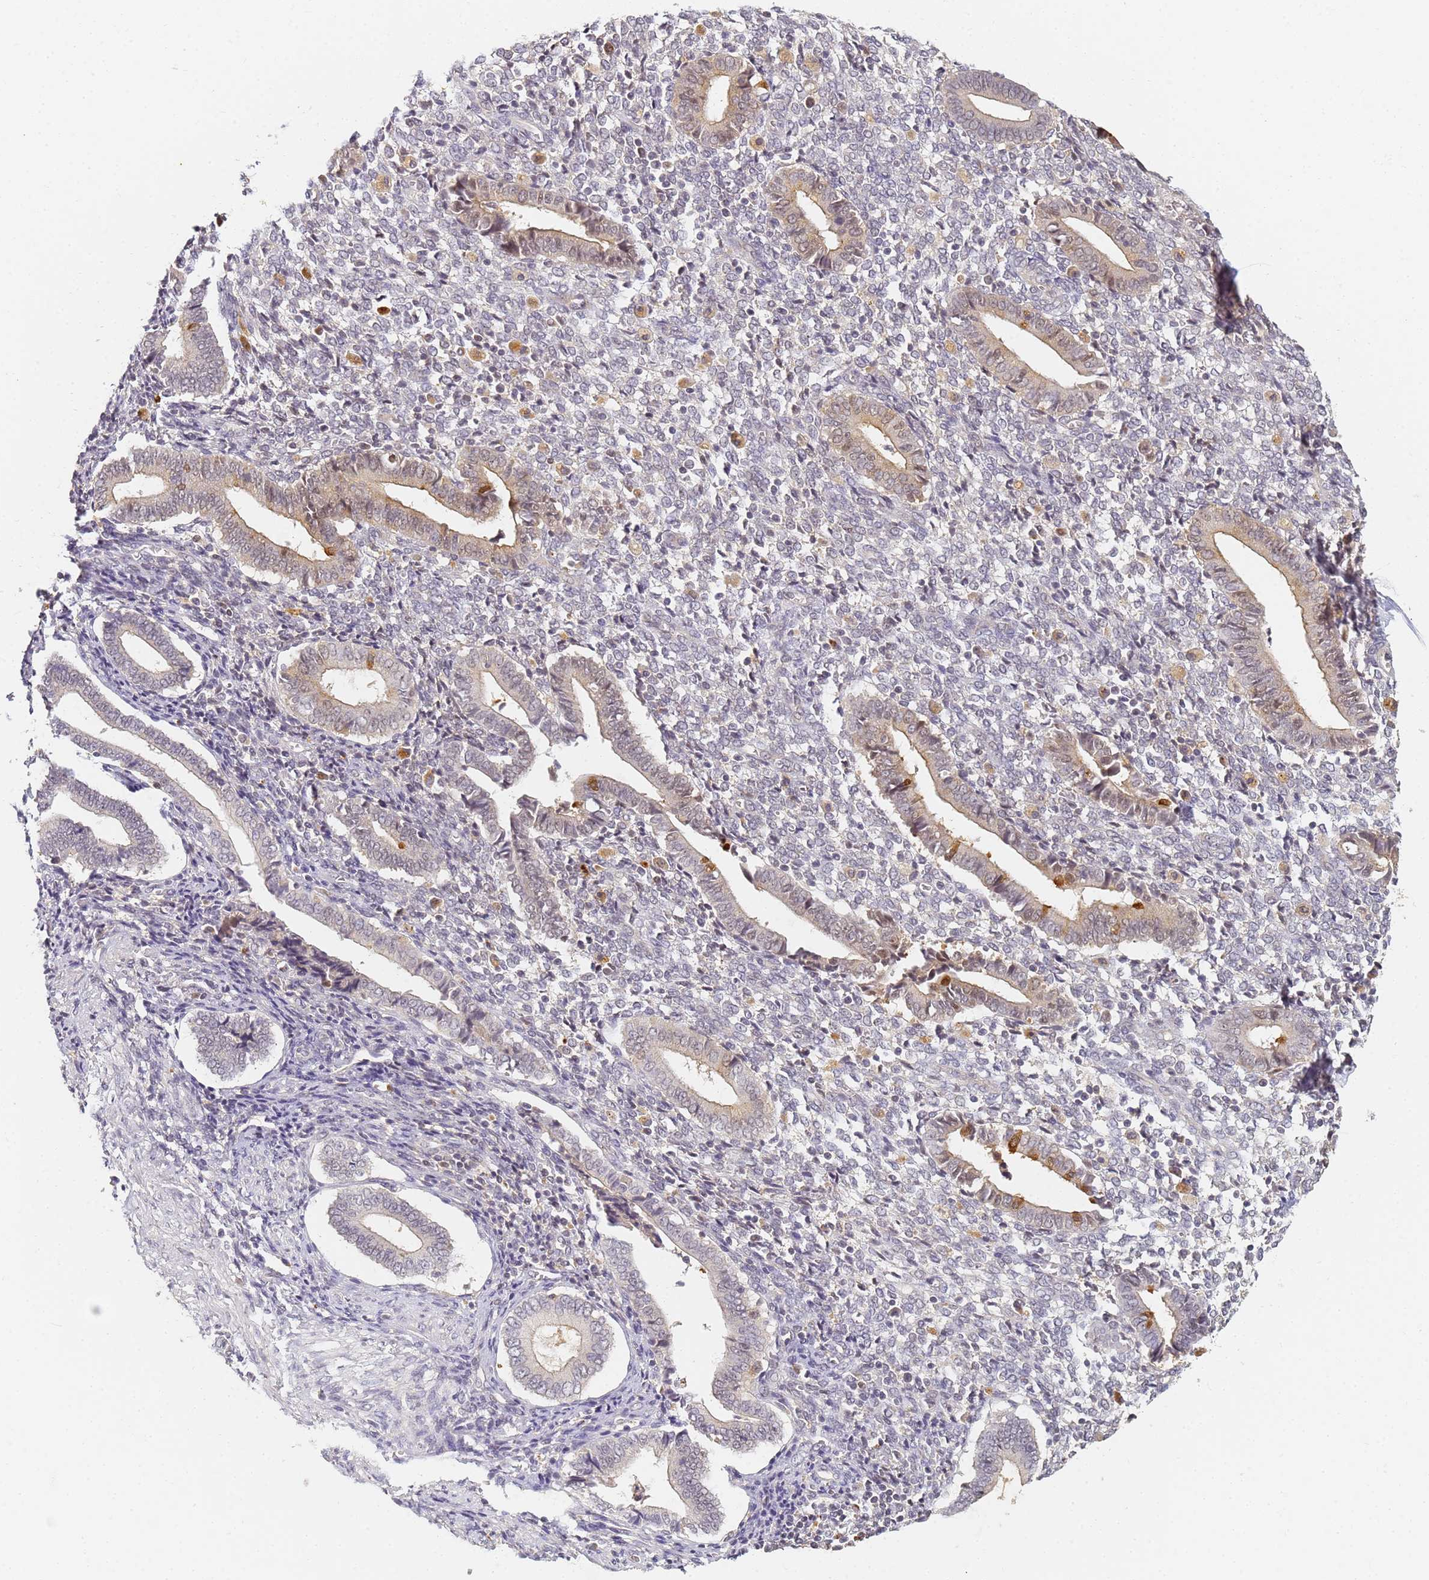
{"staining": {"intensity": "negative", "quantity": "none", "location": "none"}, "tissue": "endometrium", "cell_type": "Cells in endometrial stroma", "image_type": "normal", "snomed": [{"axis": "morphology", "description": "Normal tissue, NOS"}, {"axis": "topography", "description": "Other"}, {"axis": "topography", "description": "Endometrium"}], "caption": "IHC photomicrograph of normal human endometrium stained for a protein (brown), which reveals no positivity in cells in endometrial stroma.", "gene": "HMCES", "patient": {"sex": "female", "age": 44}}